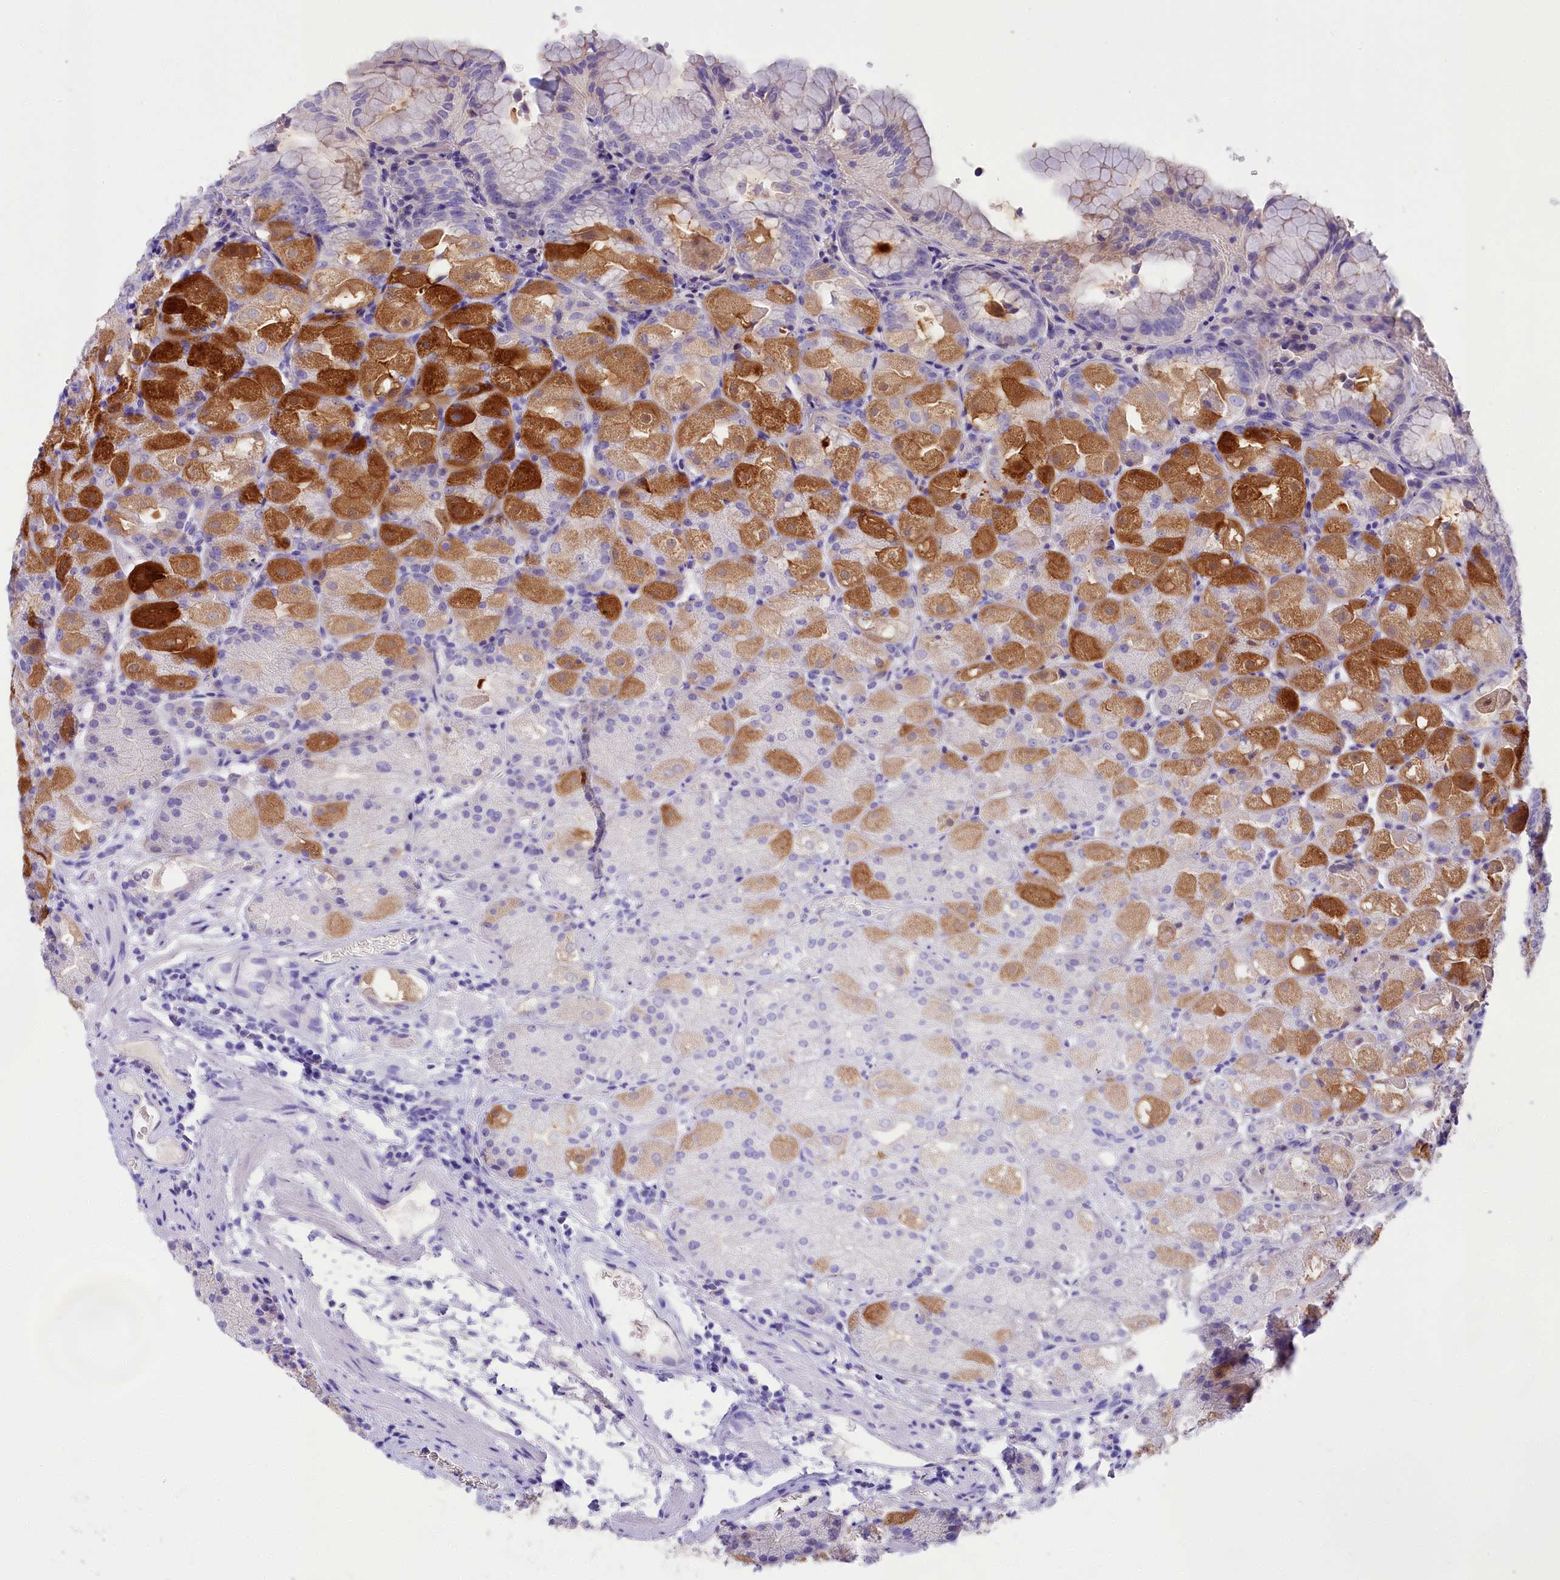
{"staining": {"intensity": "strong", "quantity": "<25%", "location": "cytoplasmic/membranous"}, "tissue": "stomach", "cell_type": "Glandular cells", "image_type": "normal", "snomed": [{"axis": "morphology", "description": "Normal tissue, NOS"}, {"axis": "topography", "description": "Stomach, upper"}, {"axis": "topography", "description": "Stomach, lower"}], "caption": "Brown immunohistochemical staining in benign human stomach displays strong cytoplasmic/membranous staining in approximately <25% of glandular cells.", "gene": "SULT2A1", "patient": {"sex": "male", "age": 62}}